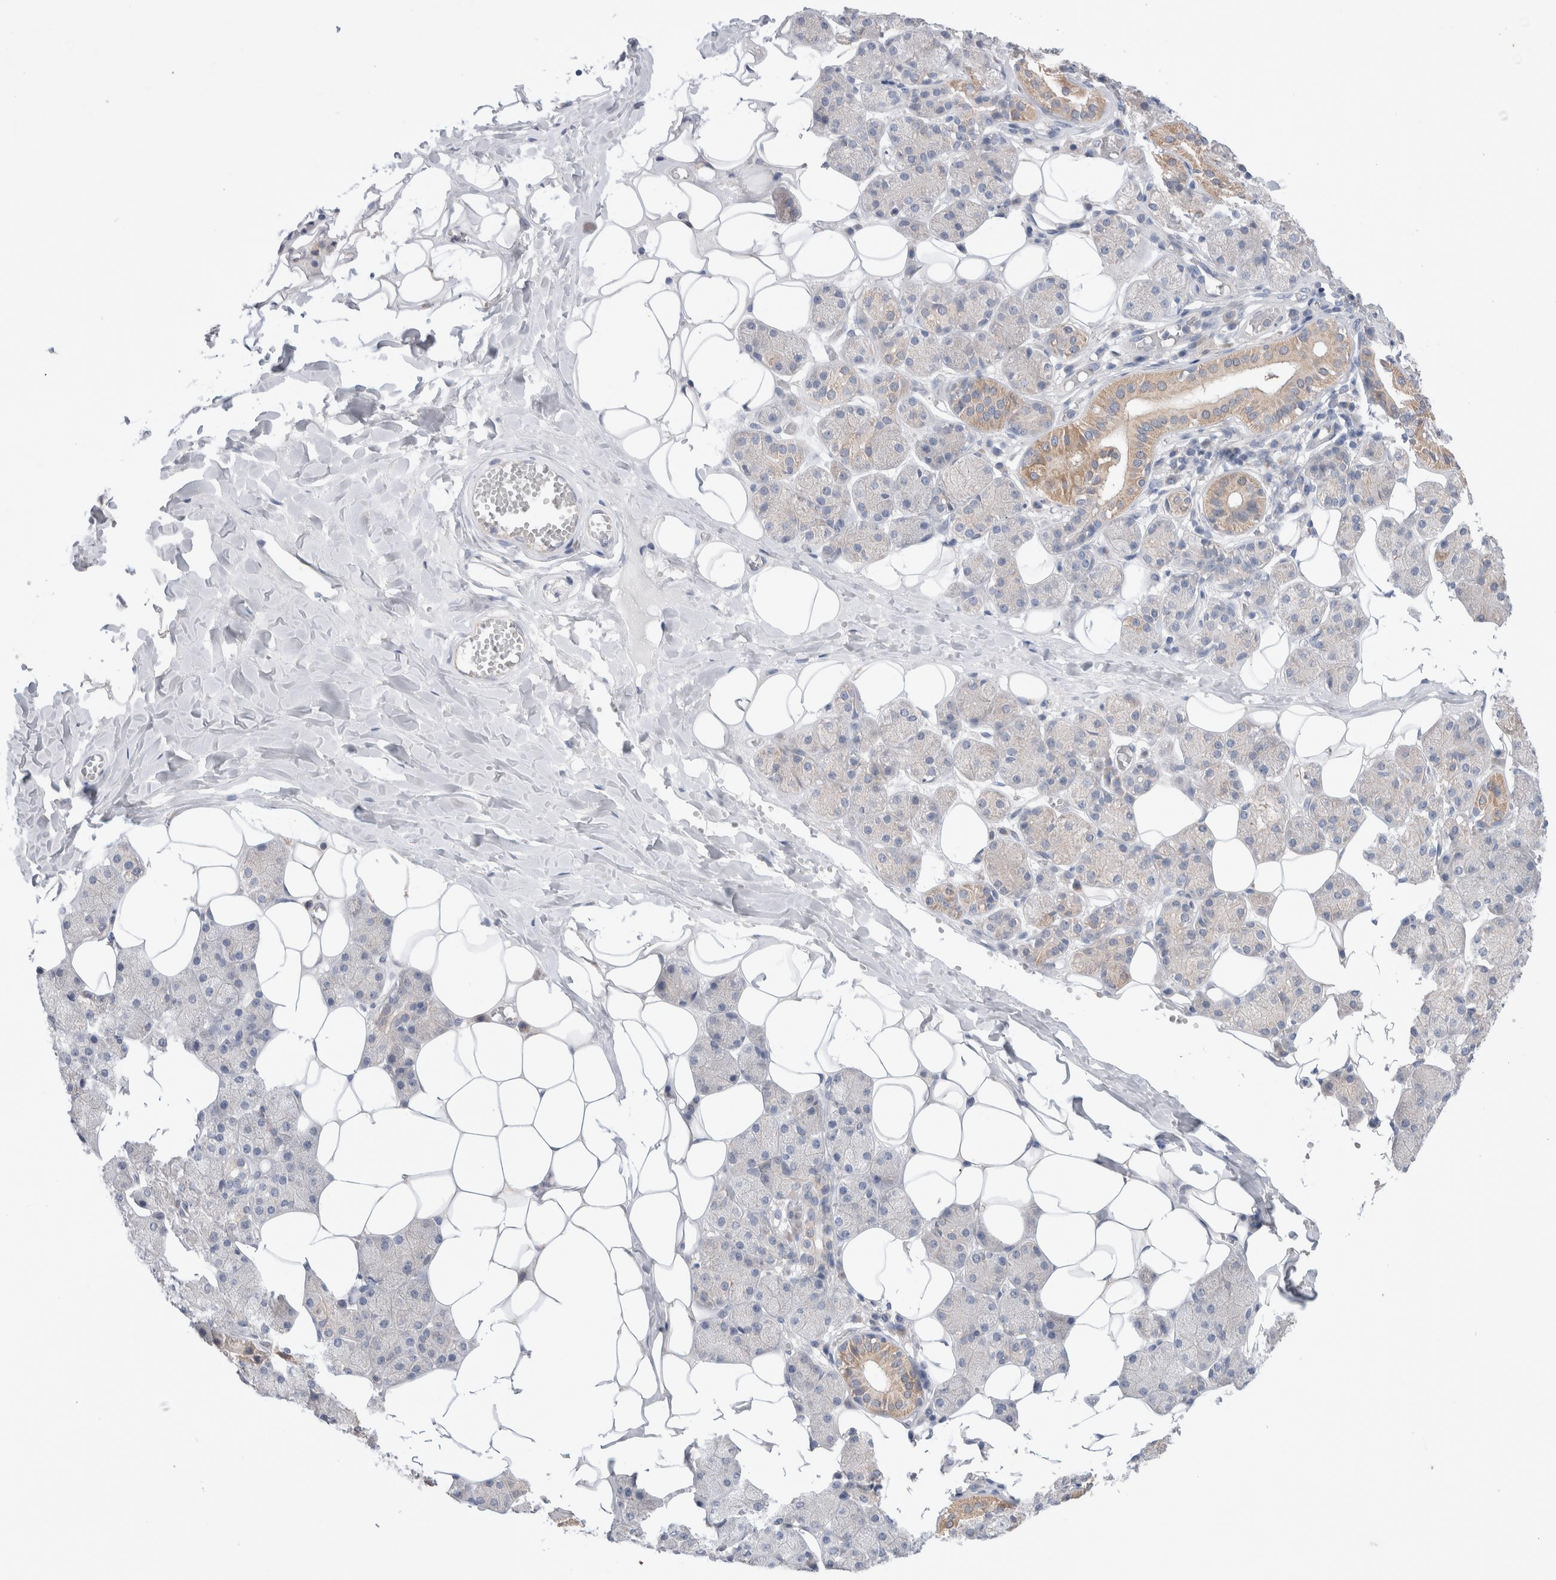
{"staining": {"intensity": "weak", "quantity": "<25%", "location": "cytoplasmic/membranous"}, "tissue": "salivary gland", "cell_type": "Glandular cells", "image_type": "normal", "snomed": [{"axis": "morphology", "description": "Normal tissue, NOS"}, {"axis": "topography", "description": "Salivary gland"}], "caption": "This is an immunohistochemistry (IHC) histopathology image of benign salivary gland. There is no positivity in glandular cells.", "gene": "IFT74", "patient": {"sex": "female", "age": 33}}